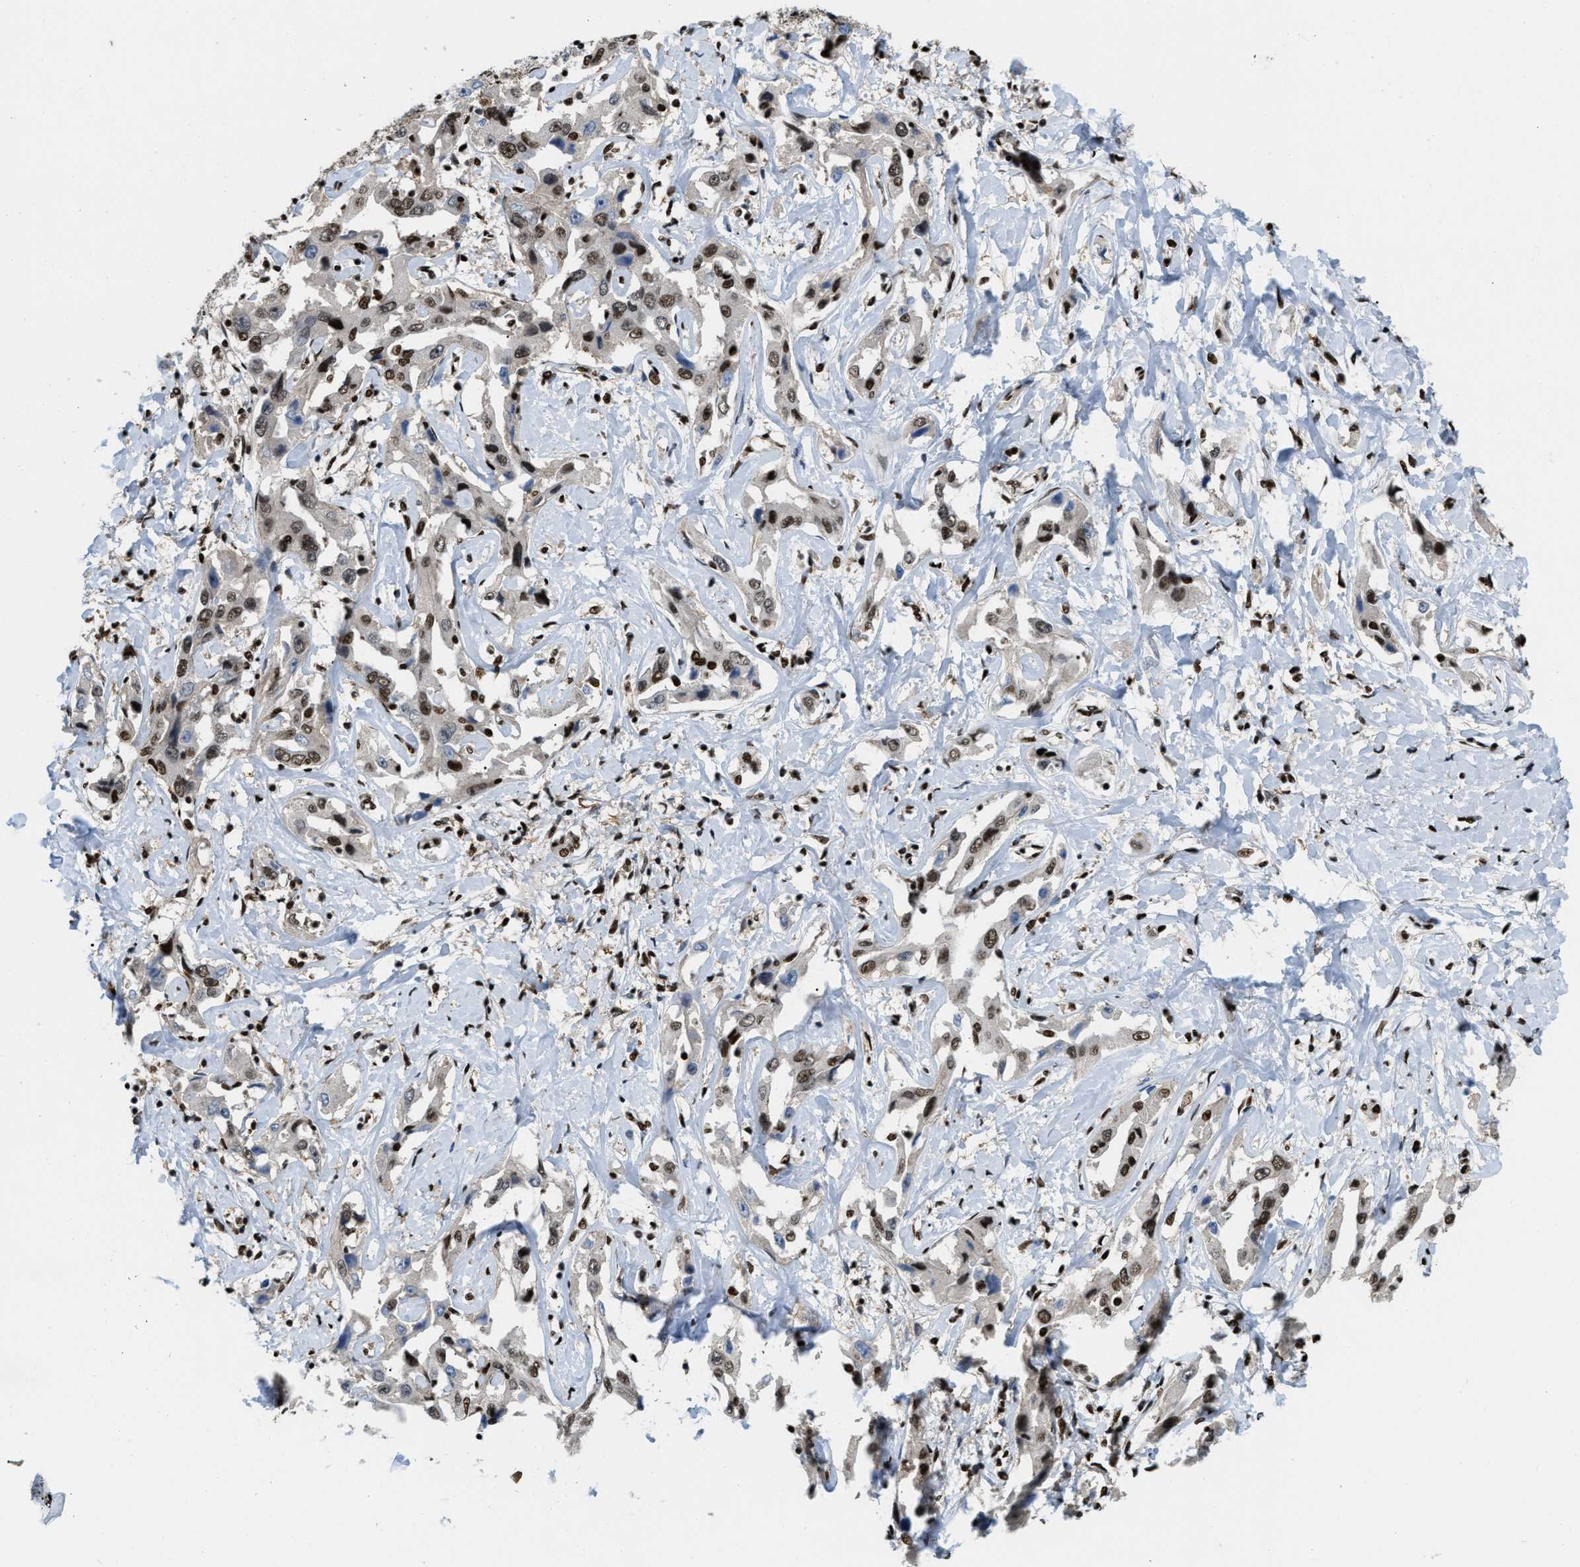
{"staining": {"intensity": "moderate", "quantity": ">75%", "location": "nuclear"}, "tissue": "liver cancer", "cell_type": "Tumor cells", "image_type": "cancer", "snomed": [{"axis": "morphology", "description": "Cholangiocarcinoma"}, {"axis": "topography", "description": "Liver"}], "caption": "Brown immunohistochemical staining in liver cancer displays moderate nuclear staining in approximately >75% of tumor cells.", "gene": "NUMA1", "patient": {"sex": "male", "age": 59}}